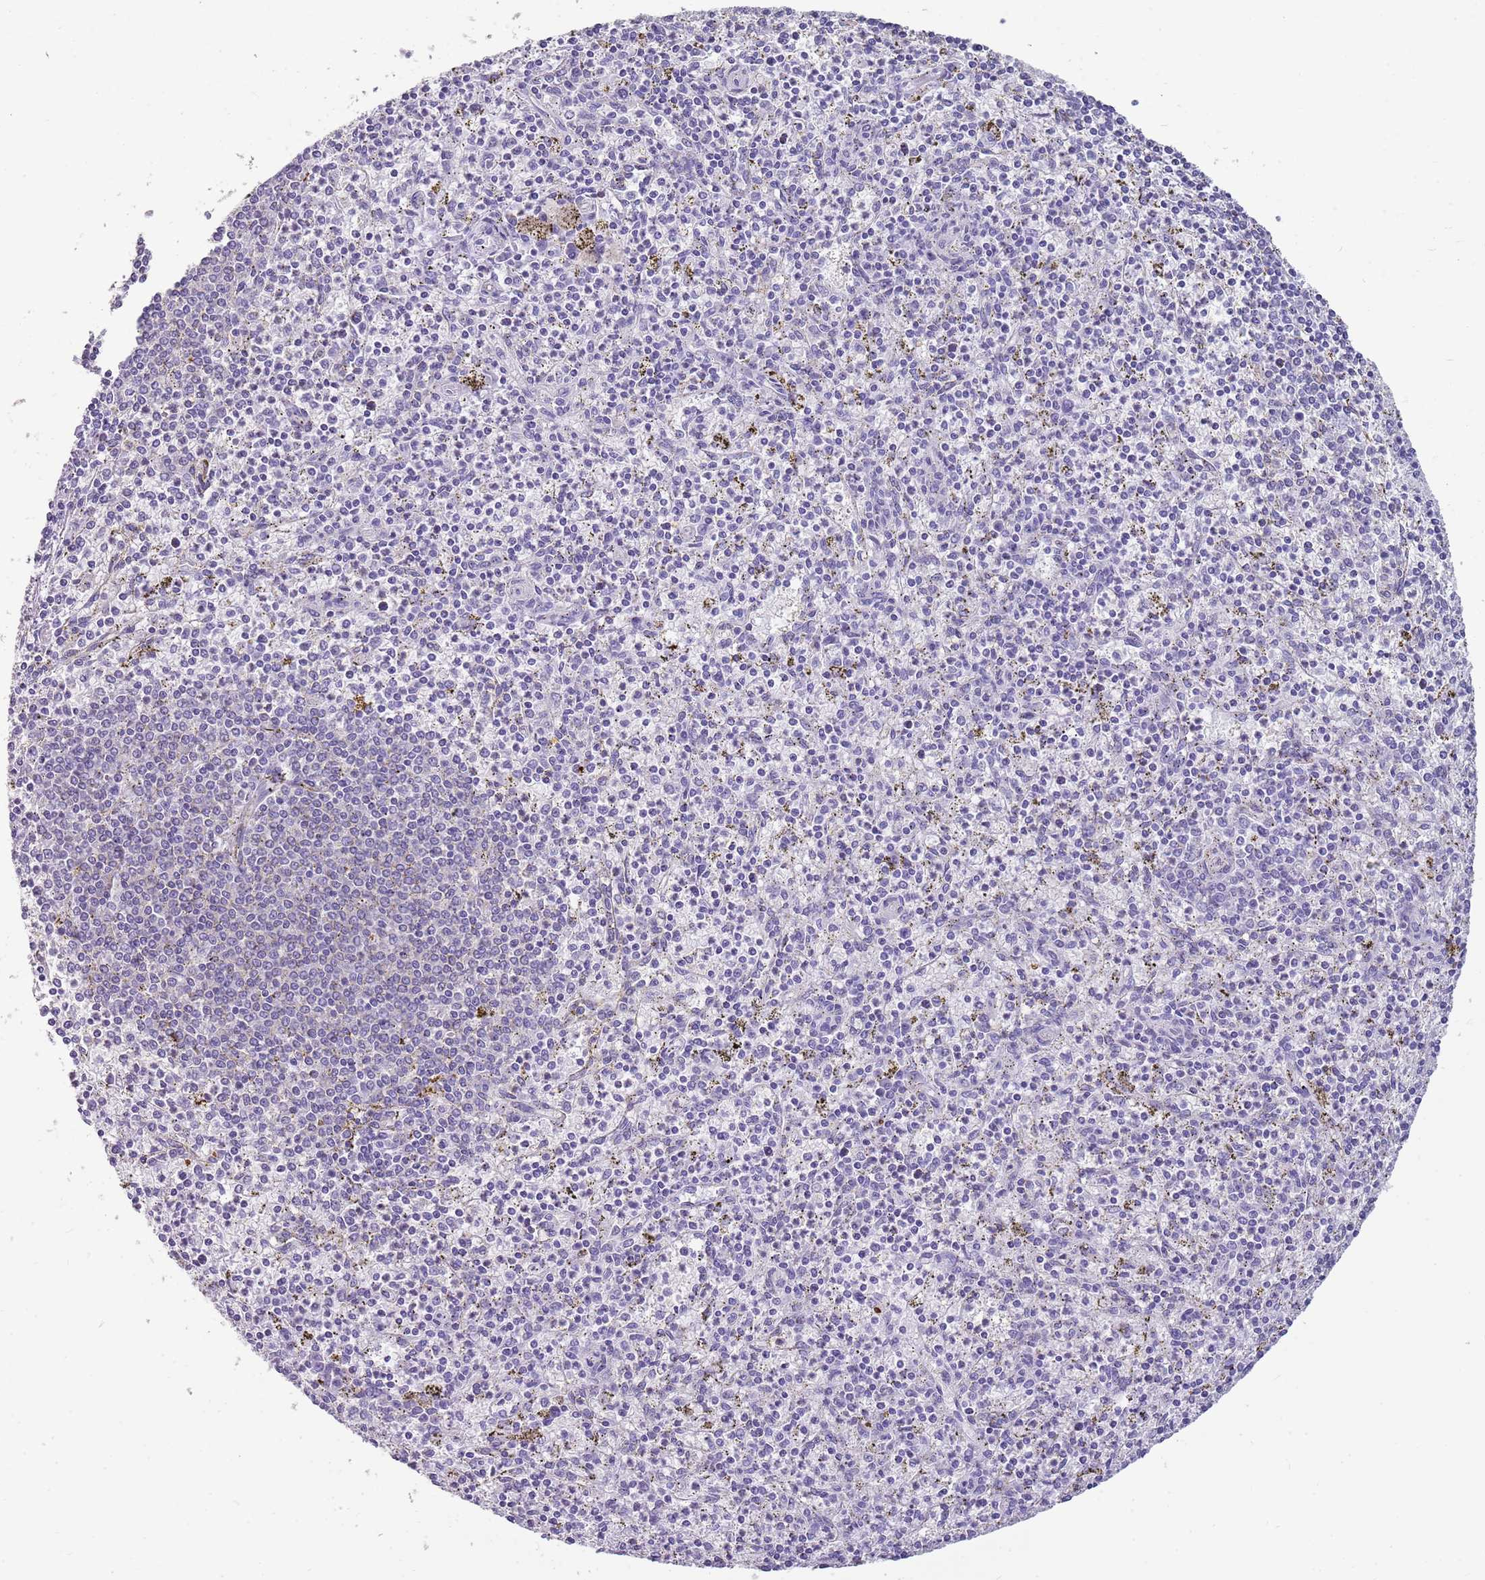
{"staining": {"intensity": "negative", "quantity": "none", "location": "none"}, "tissue": "spleen", "cell_type": "Cells in red pulp", "image_type": "normal", "snomed": [{"axis": "morphology", "description": "Normal tissue, NOS"}, {"axis": "topography", "description": "Spleen"}], "caption": "Immunohistochemistry (IHC) photomicrograph of normal spleen: human spleen stained with DAB (3,3'-diaminobenzidine) reveals no significant protein expression in cells in red pulp.", "gene": "ENSG00000271254", "patient": {"sex": "male", "age": 72}}